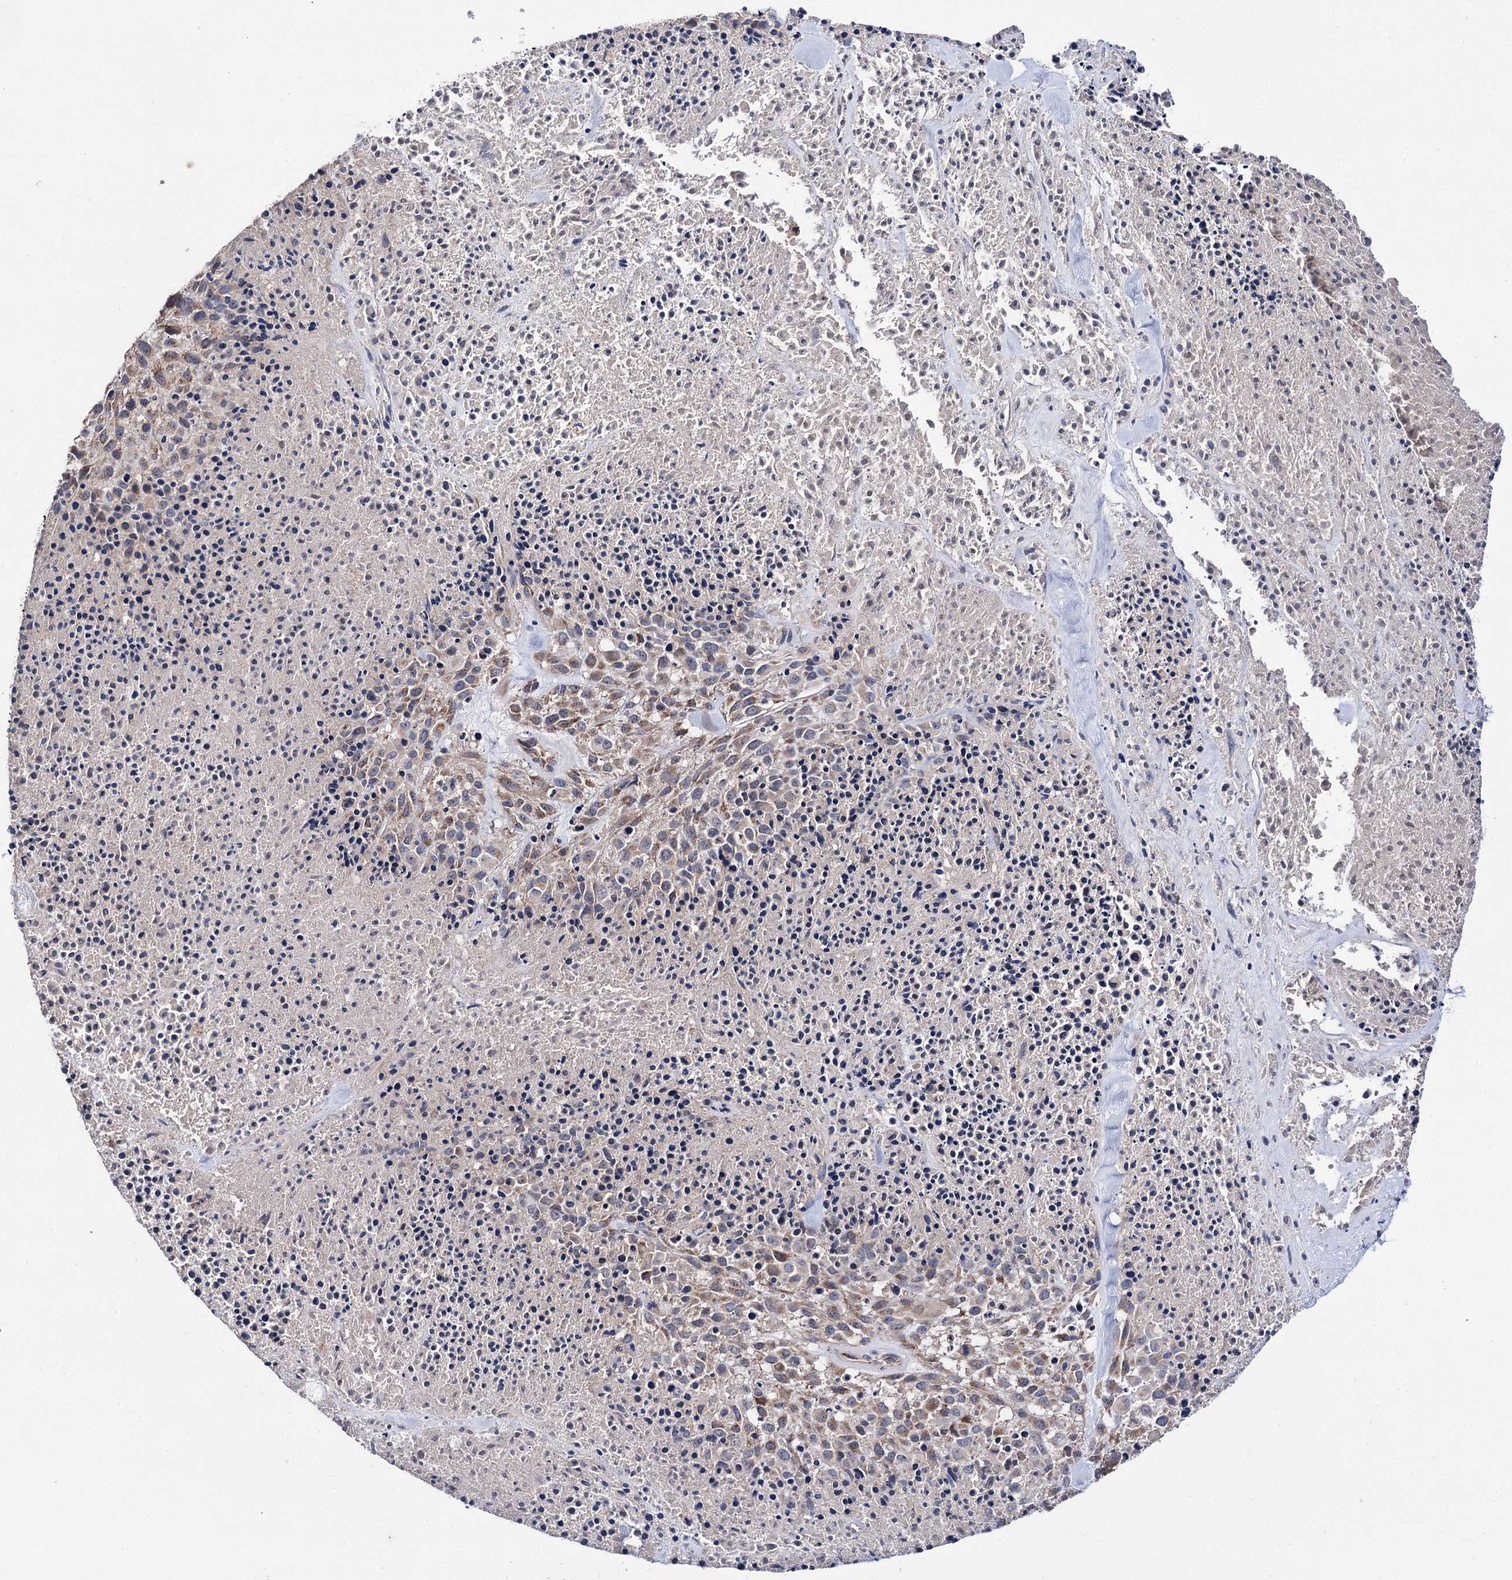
{"staining": {"intensity": "weak", "quantity": ">75%", "location": "cytoplasmic/membranous"}, "tissue": "melanoma", "cell_type": "Tumor cells", "image_type": "cancer", "snomed": [{"axis": "morphology", "description": "Malignant melanoma, Metastatic site"}, {"axis": "topography", "description": "Skin"}], "caption": "Melanoma stained with DAB (3,3'-diaminobenzidine) immunohistochemistry (IHC) exhibits low levels of weak cytoplasmic/membranous expression in approximately >75% of tumor cells.", "gene": "CLPB", "patient": {"sex": "female", "age": 81}}